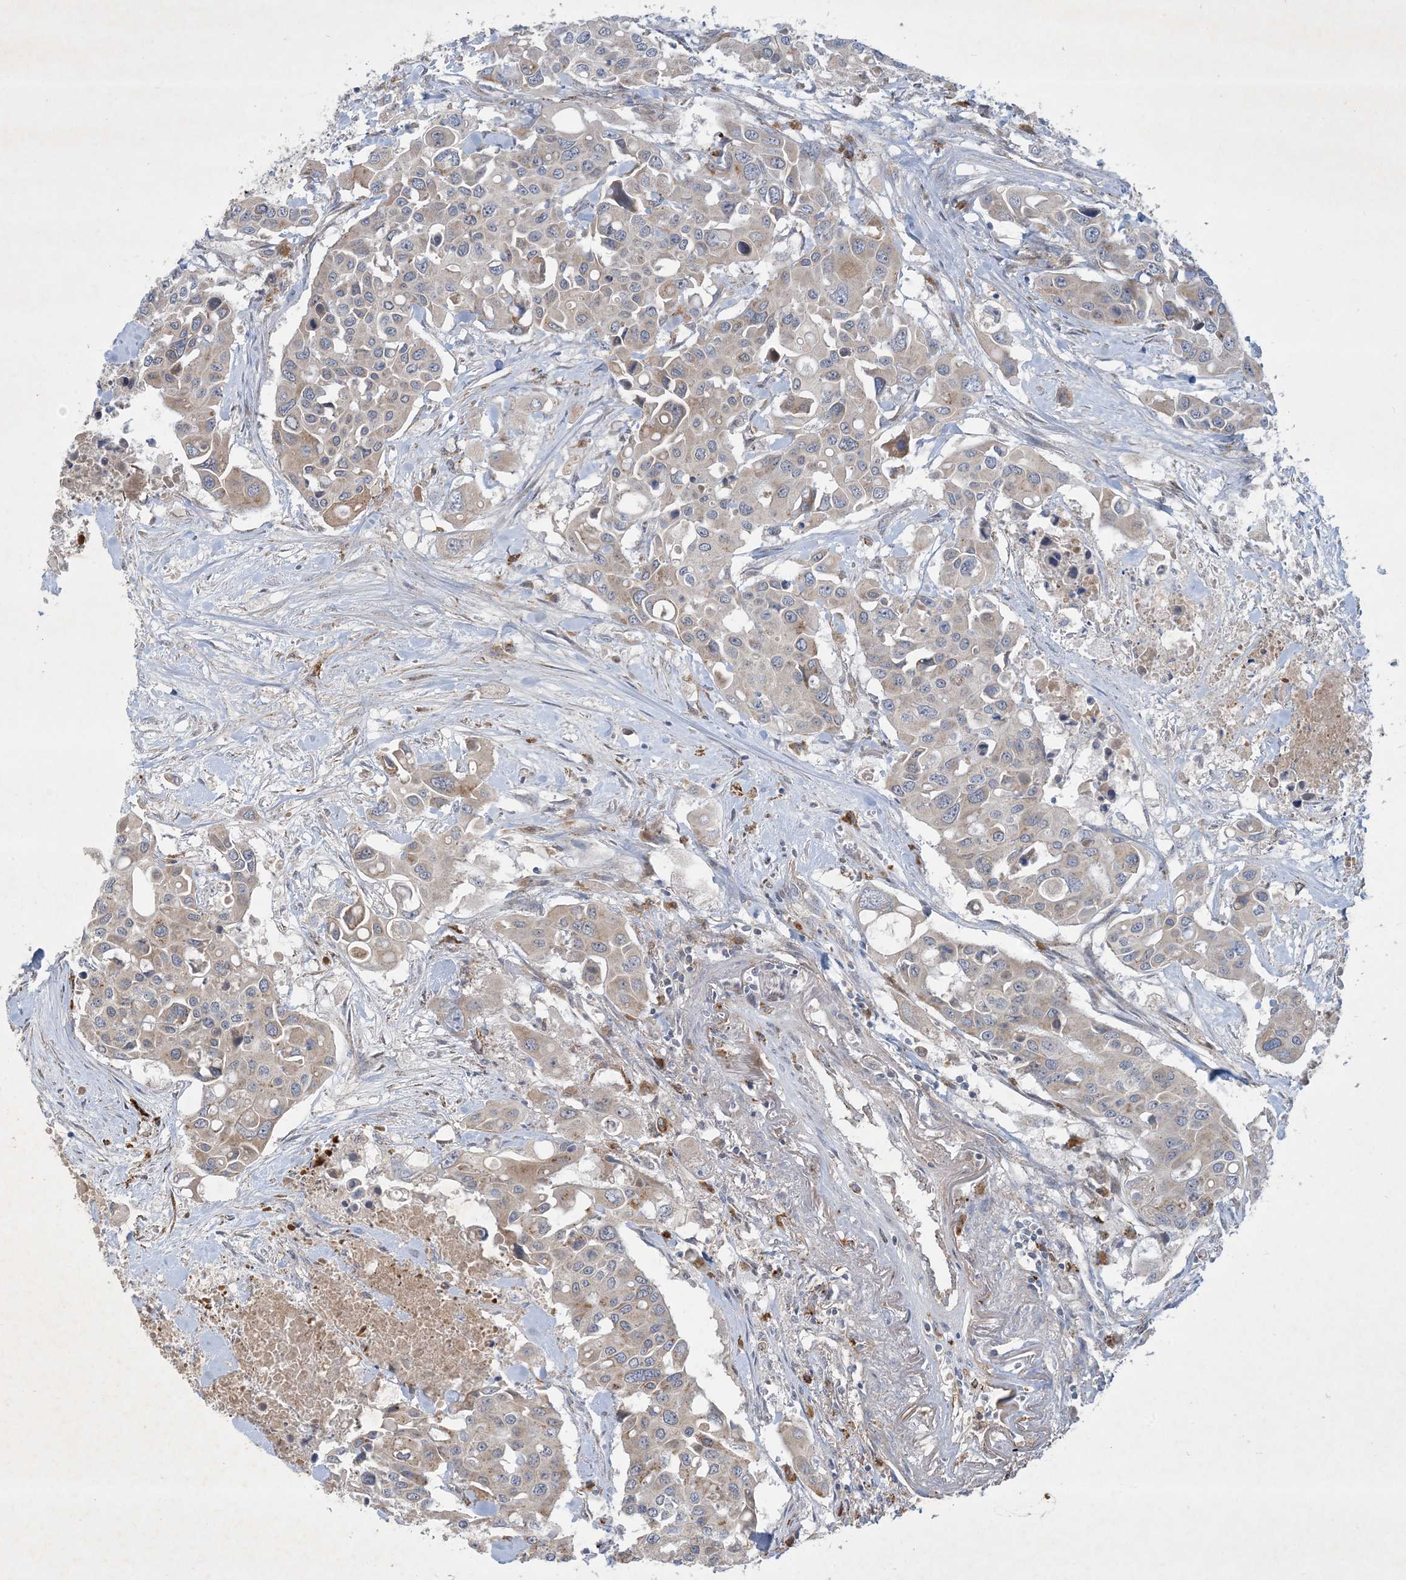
{"staining": {"intensity": "negative", "quantity": "none", "location": "none"}, "tissue": "colorectal cancer", "cell_type": "Tumor cells", "image_type": "cancer", "snomed": [{"axis": "morphology", "description": "Adenocarcinoma, NOS"}, {"axis": "topography", "description": "Colon"}], "caption": "Colorectal adenocarcinoma stained for a protein using IHC shows no staining tumor cells.", "gene": "MRPS18A", "patient": {"sex": "male", "age": 77}}